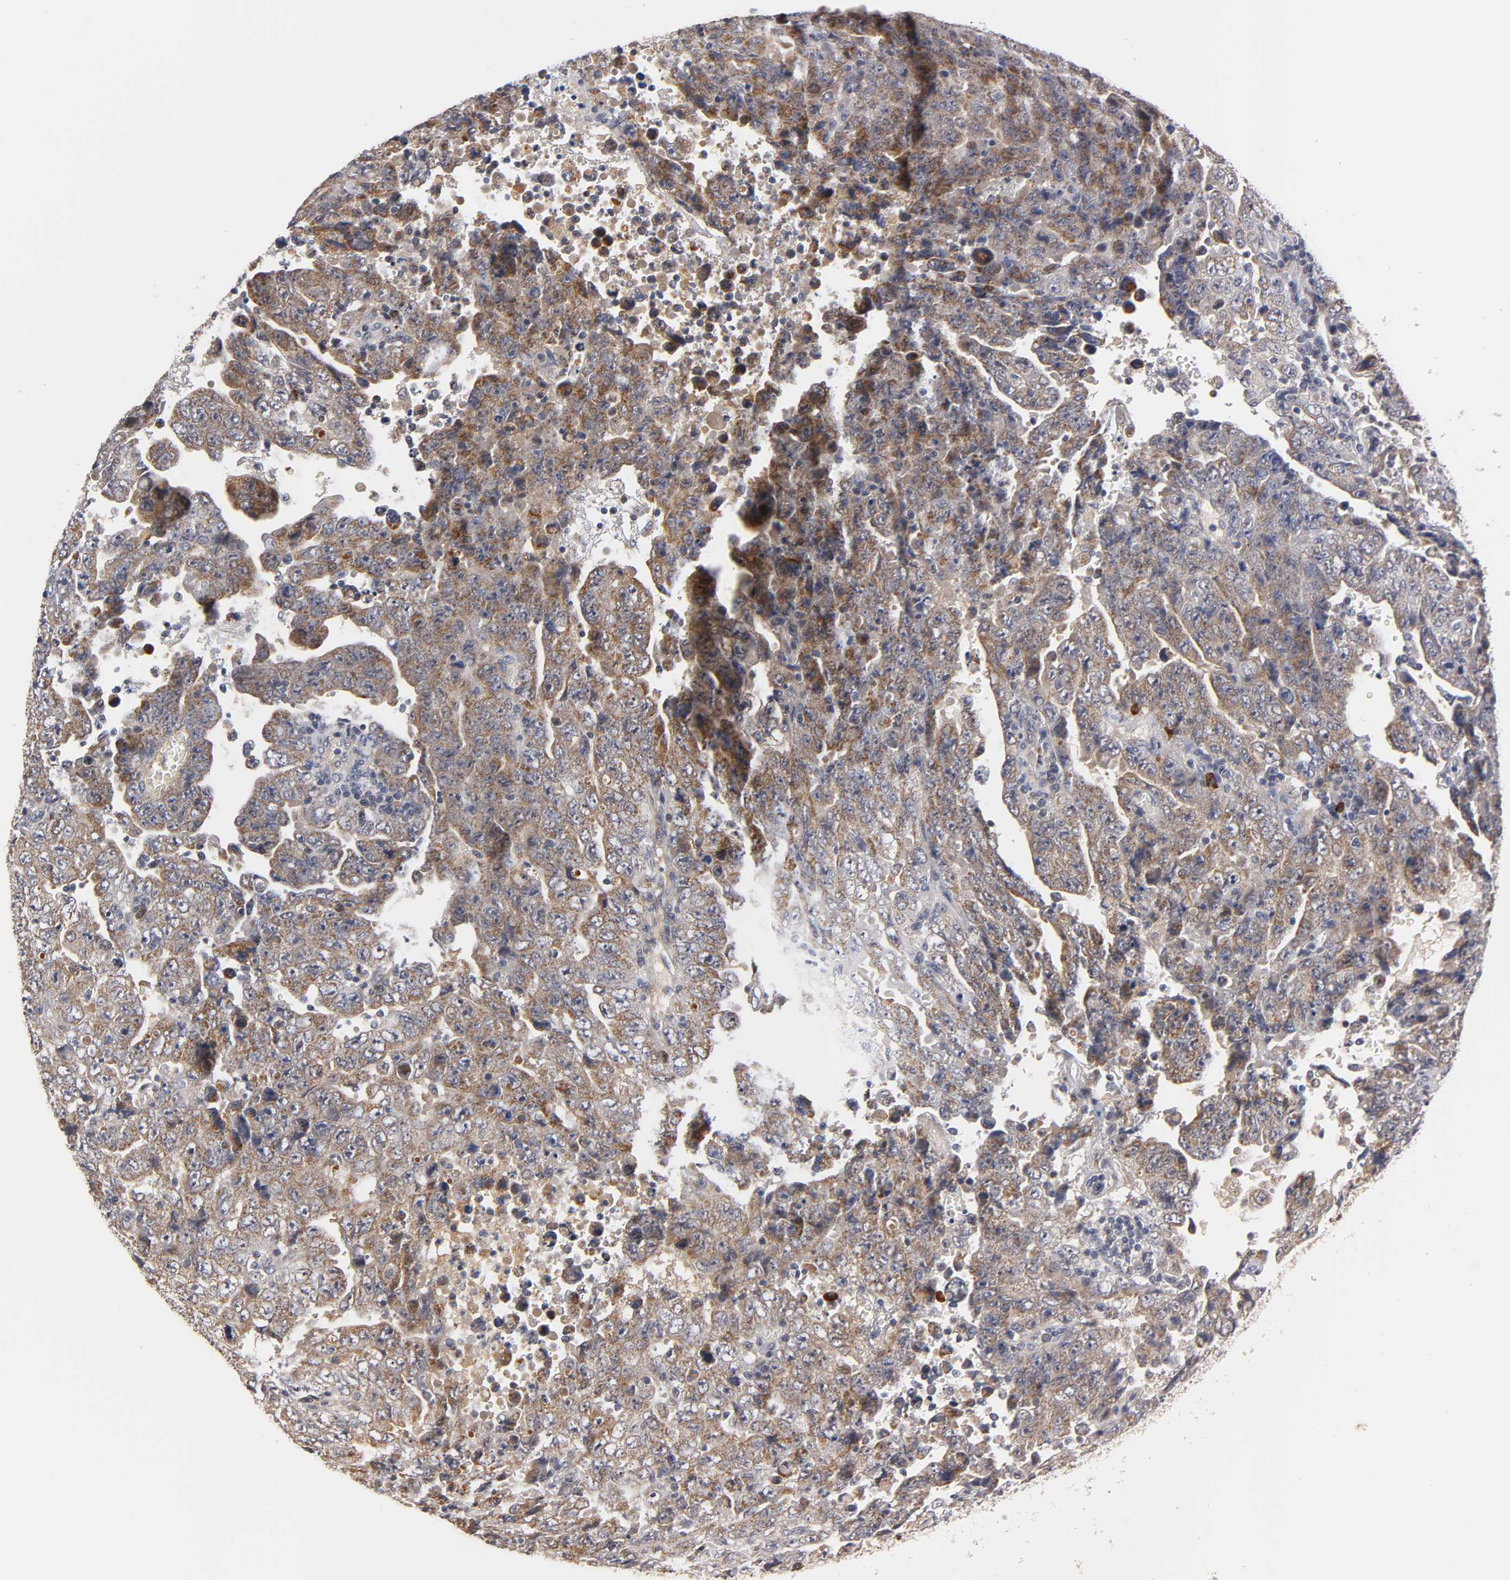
{"staining": {"intensity": "moderate", "quantity": ">75%", "location": "cytoplasmic/membranous"}, "tissue": "testis cancer", "cell_type": "Tumor cells", "image_type": "cancer", "snomed": [{"axis": "morphology", "description": "Carcinoma, Embryonal, NOS"}, {"axis": "topography", "description": "Testis"}], "caption": "Testis cancer was stained to show a protein in brown. There is medium levels of moderate cytoplasmic/membranous positivity in about >75% of tumor cells. The protein is shown in brown color, while the nuclei are stained blue.", "gene": "GSTZ1", "patient": {"sex": "male", "age": 28}}